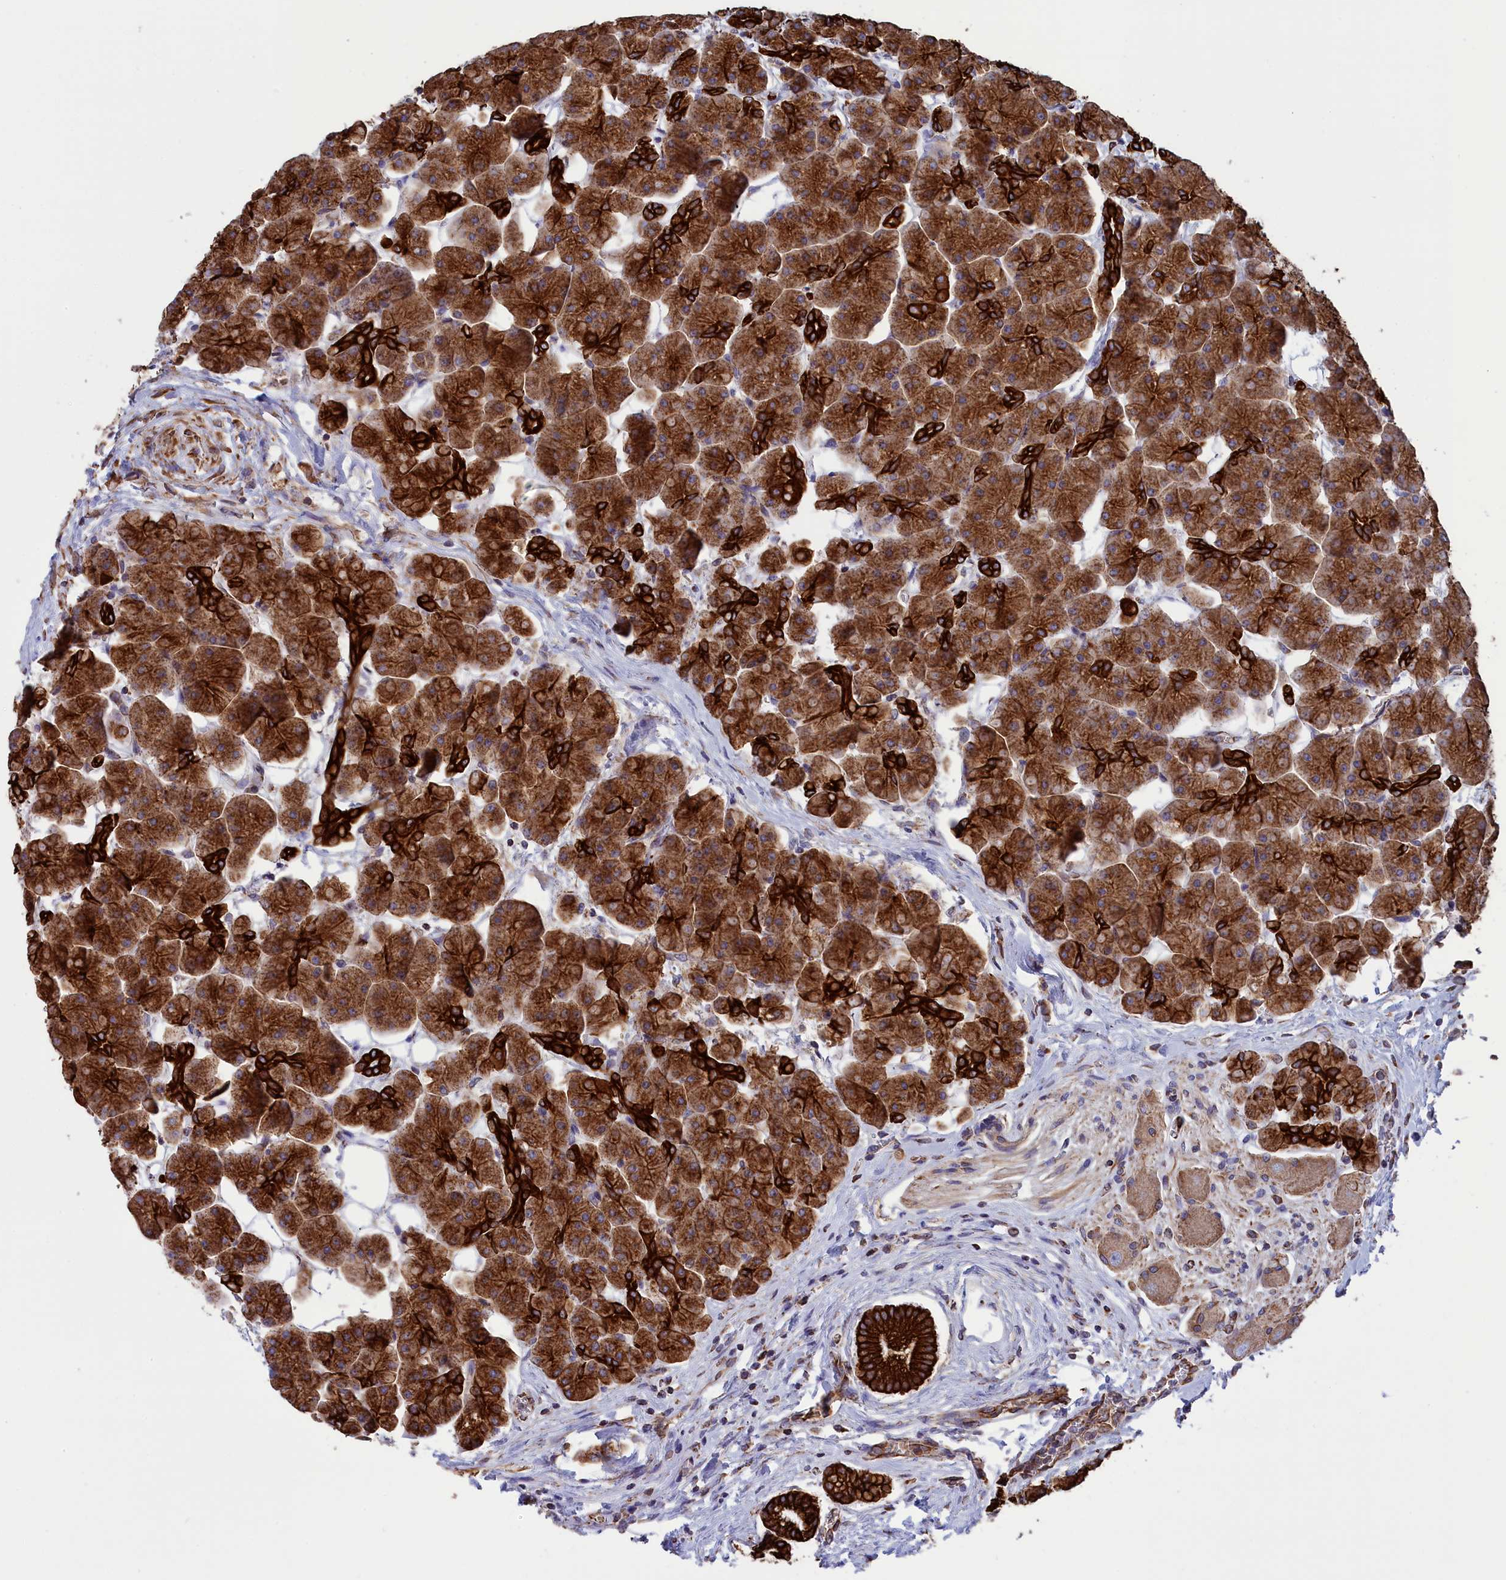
{"staining": {"intensity": "strong", "quantity": ">75%", "location": "cytoplasmic/membranous"}, "tissue": "pancreas", "cell_type": "Exocrine glandular cells", "image_type": "normal", "snomed": [{"axis": "morphology", "description": "Normal tissue, NOS"}, {"axis": "topography", "description": "Pancreas"}], "caption": "This micrograph displays unremarkable pancreas stained with IHC to label a protein in brown. The cytoplasmic/membranous of exocrine glandular cells show strong positivity for the protein. Nuclei are counter-stained blue.", "gene": "GATB", "patient": {"sex": "male", "age": 66}}